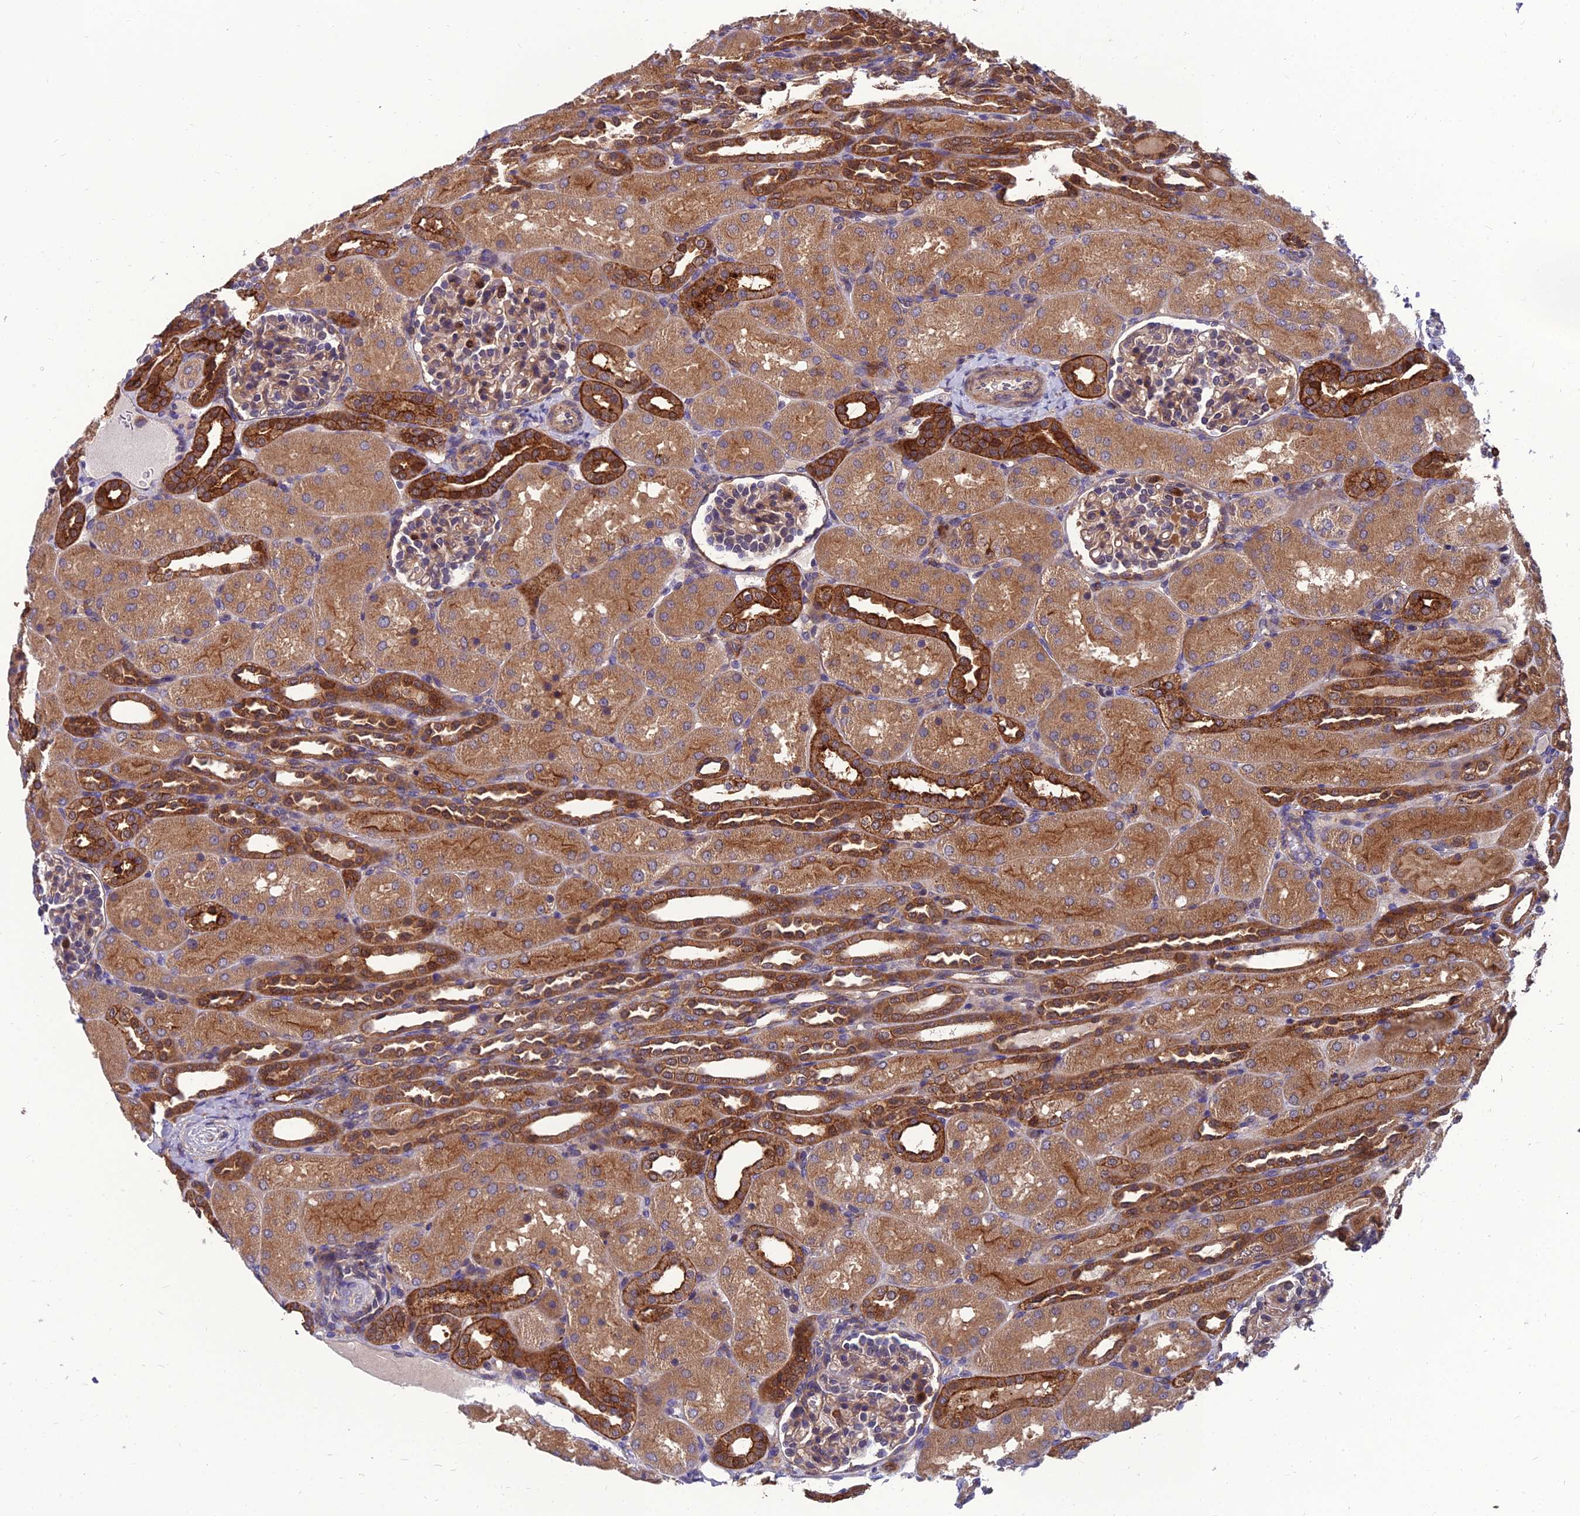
{"staining": {"intensity": "weak", "quantity": "25%-75%", "location": "cytoplasmic/membranous"}, "tissue": "kidney", "cell_type": "Cells in glomeruli", "image_type": "normal", "snomed": [{"axis": "morphology", "description": "Normal tissue, NOS"}, {"axis": "topography", "description": "Kidney"}], "caption": "Weak cytoplasmic/membranous protein staining is present in approximately 25%-75% of cells in glomeruli in kidney.", "gene": "UMAD1", "patient": {"sex": "male", "age": 1}}